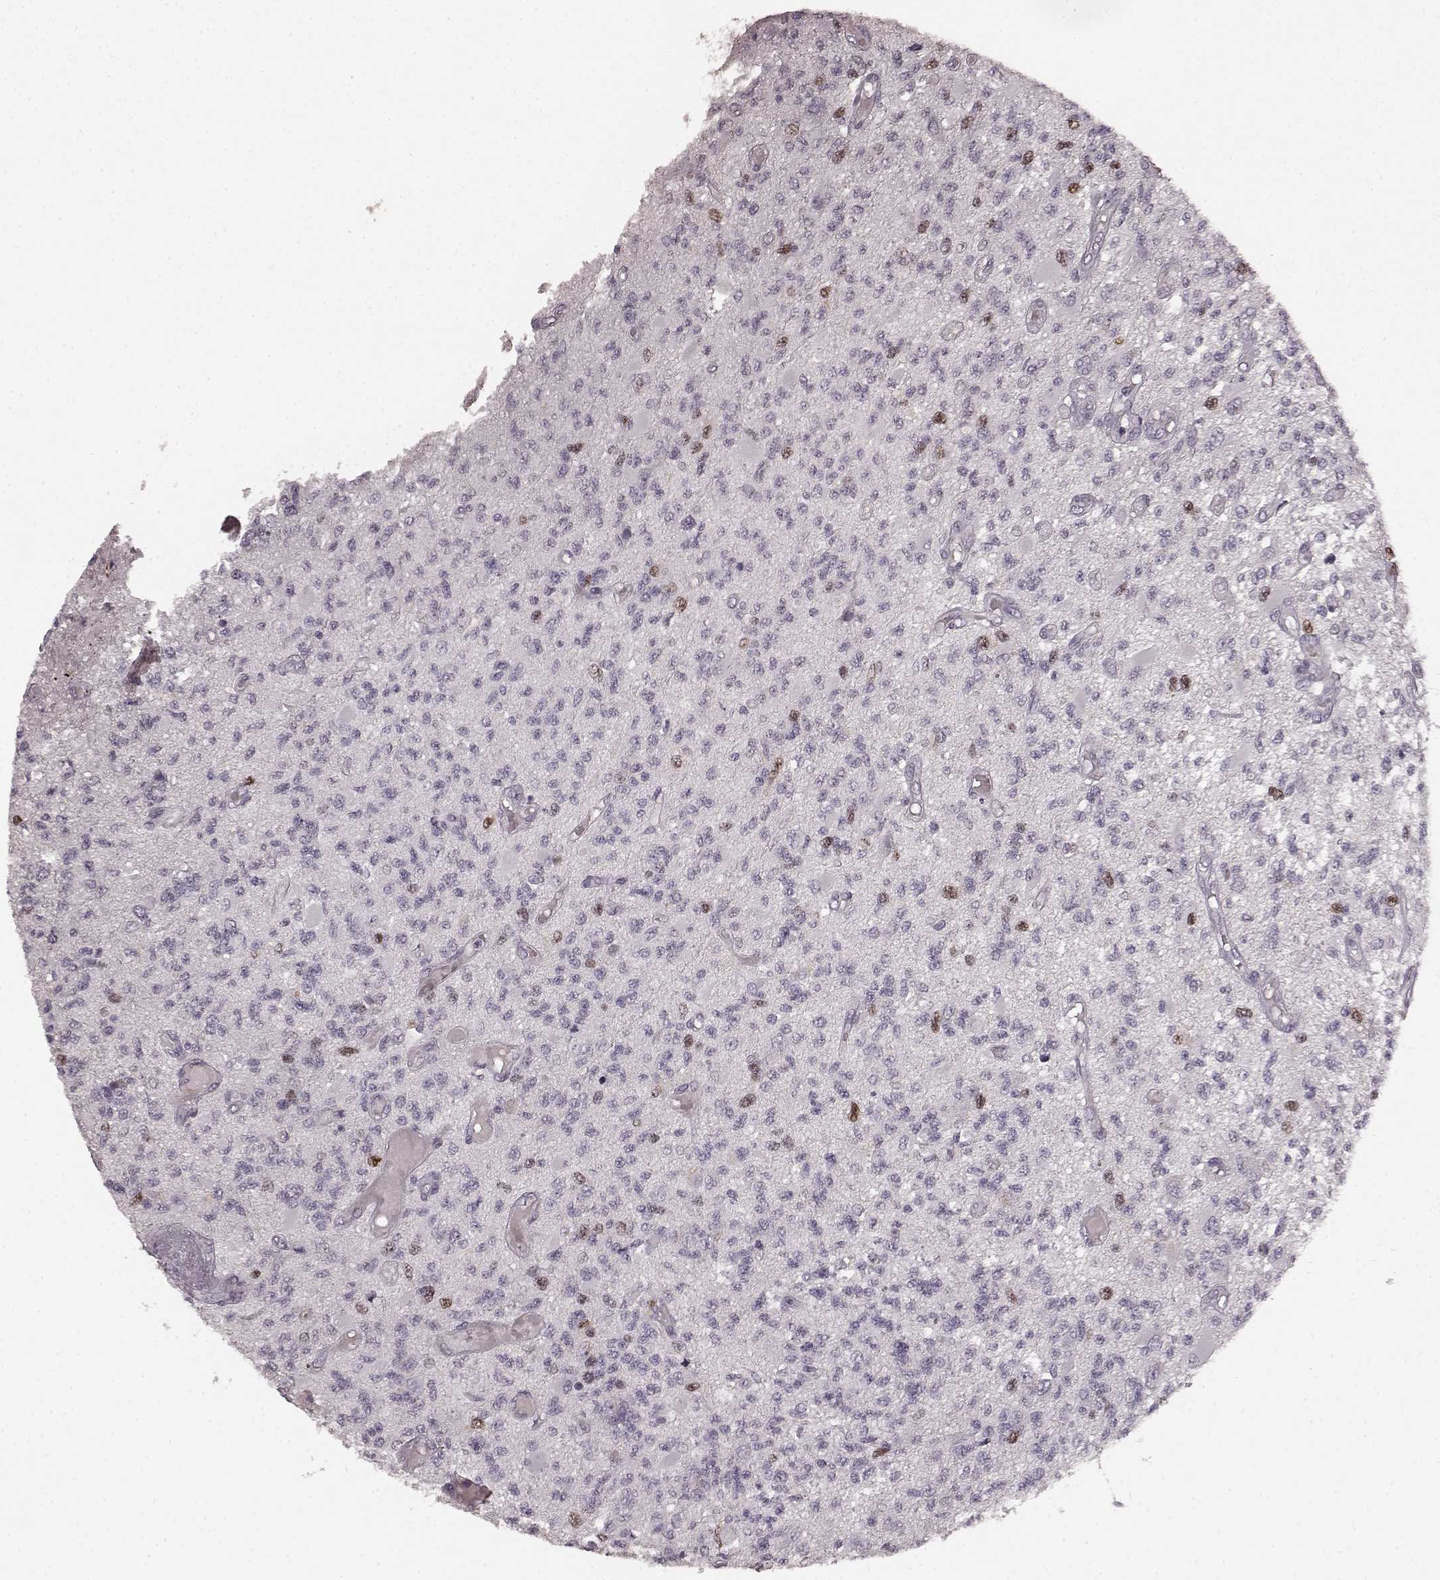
{"staining": {"intensity": "moderate", "quantity": "<25%", "location": "nuclear"}, "tissue": "glioma", "cell_type": "Tumor cells", "image_type": "cancer", "snomed": [{"axis": "morphology", "description": "Glioma, malignant, High grade"}, {"axis": "topography", "description": "Brain"}], "caption": "Glioma stained with a brown dye displays moderate nuclear positive positivity in about <25% of tumor cells.", "gene": "CCNA2", "patient": {"sex": "female", "age": 63}}